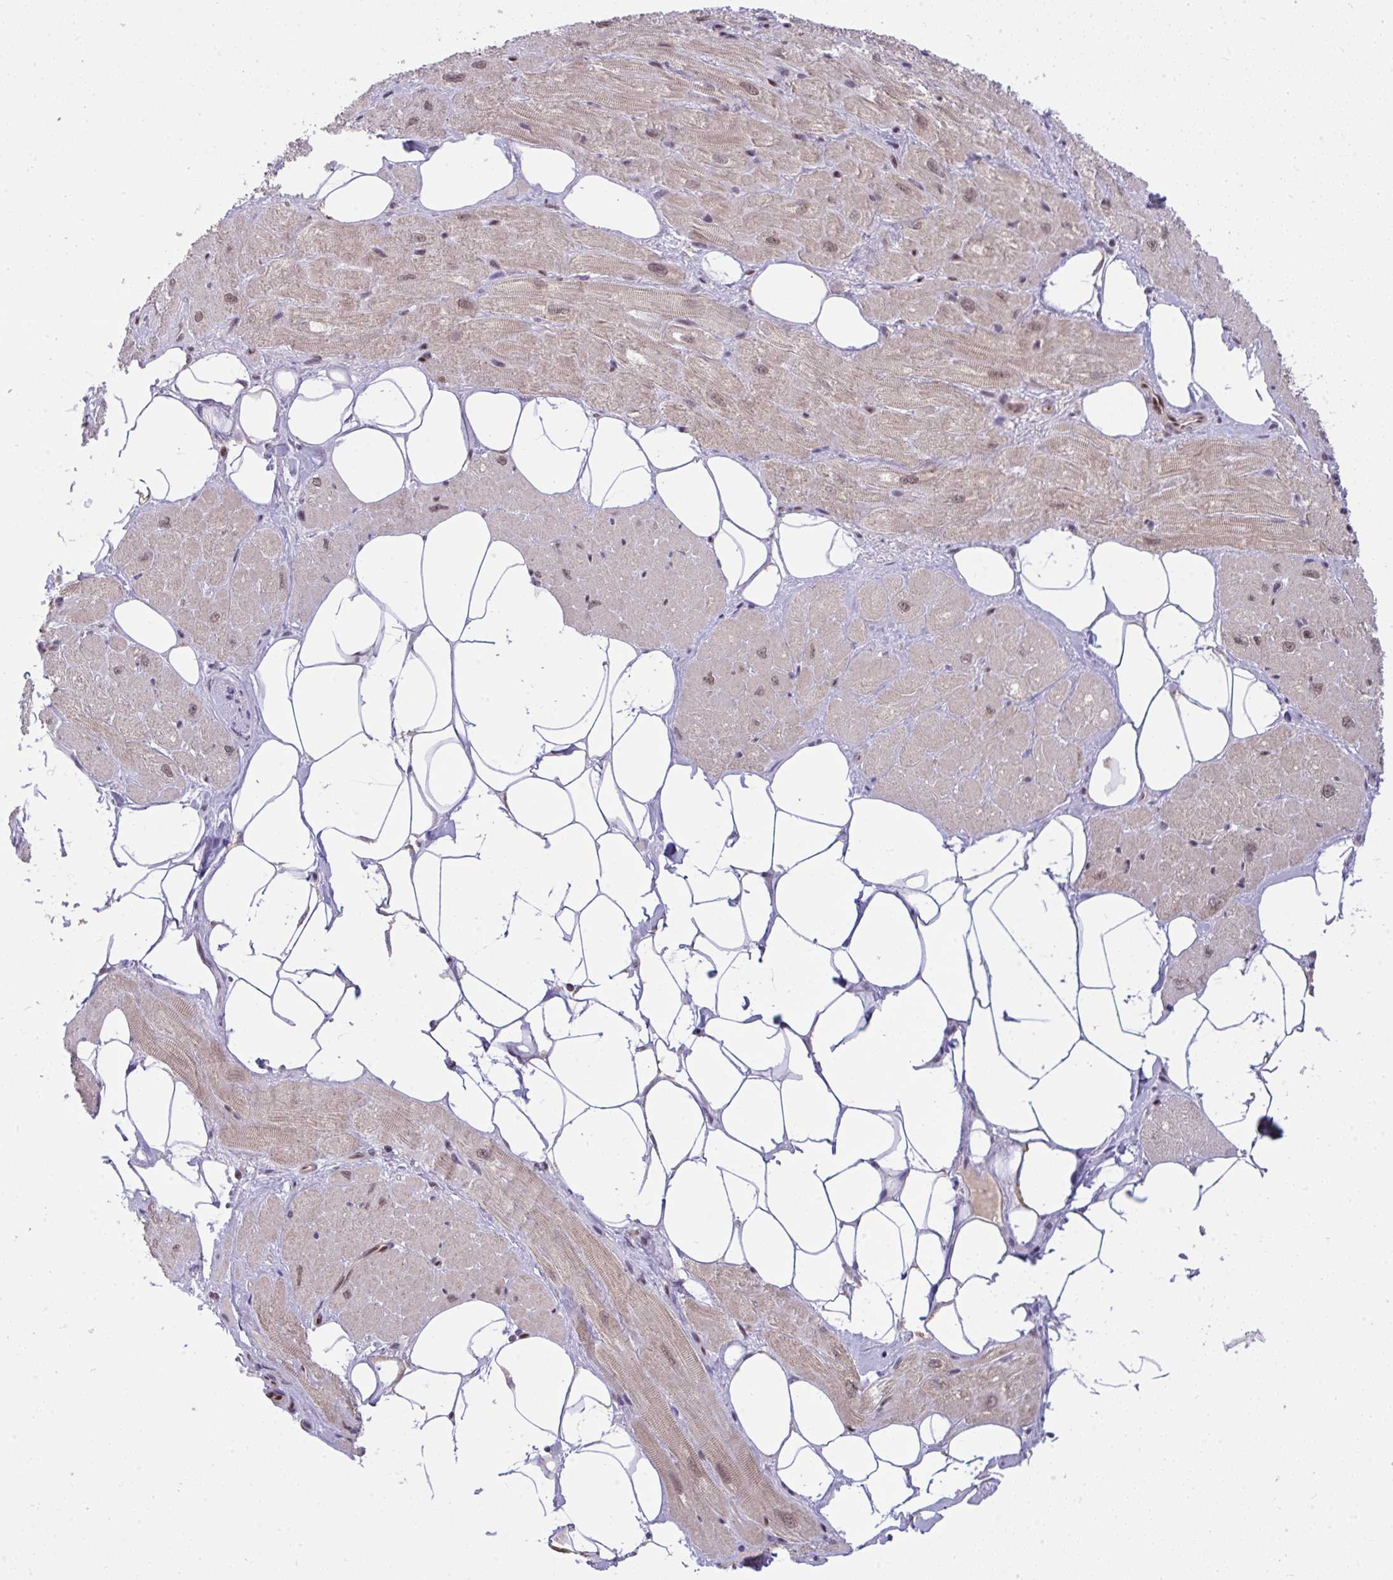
{"staining": {"intensity": "moderate", "quantity": ">75%", "location": "cytoplasmic/membranous,nuclear"}, "tissue": "heart muscle", "cell_type": "Cardiomyocytes", "image_type": "normal", "snomed": [{"axis": "morphology", "description": "Normal tissue, NOS"}, {"axis": "topography", "description": "Heart"}], "caption": "A high-resolution image shows immunohistochemistry (IHC) staining of unremarkable heart muscle, which demonstrates moderate cytoplasmic/membranous,nuclear staining in about >75% of cardiomyocytes.", "gene": "KLF2", "patient": {"sex": "male", "age": 62}}